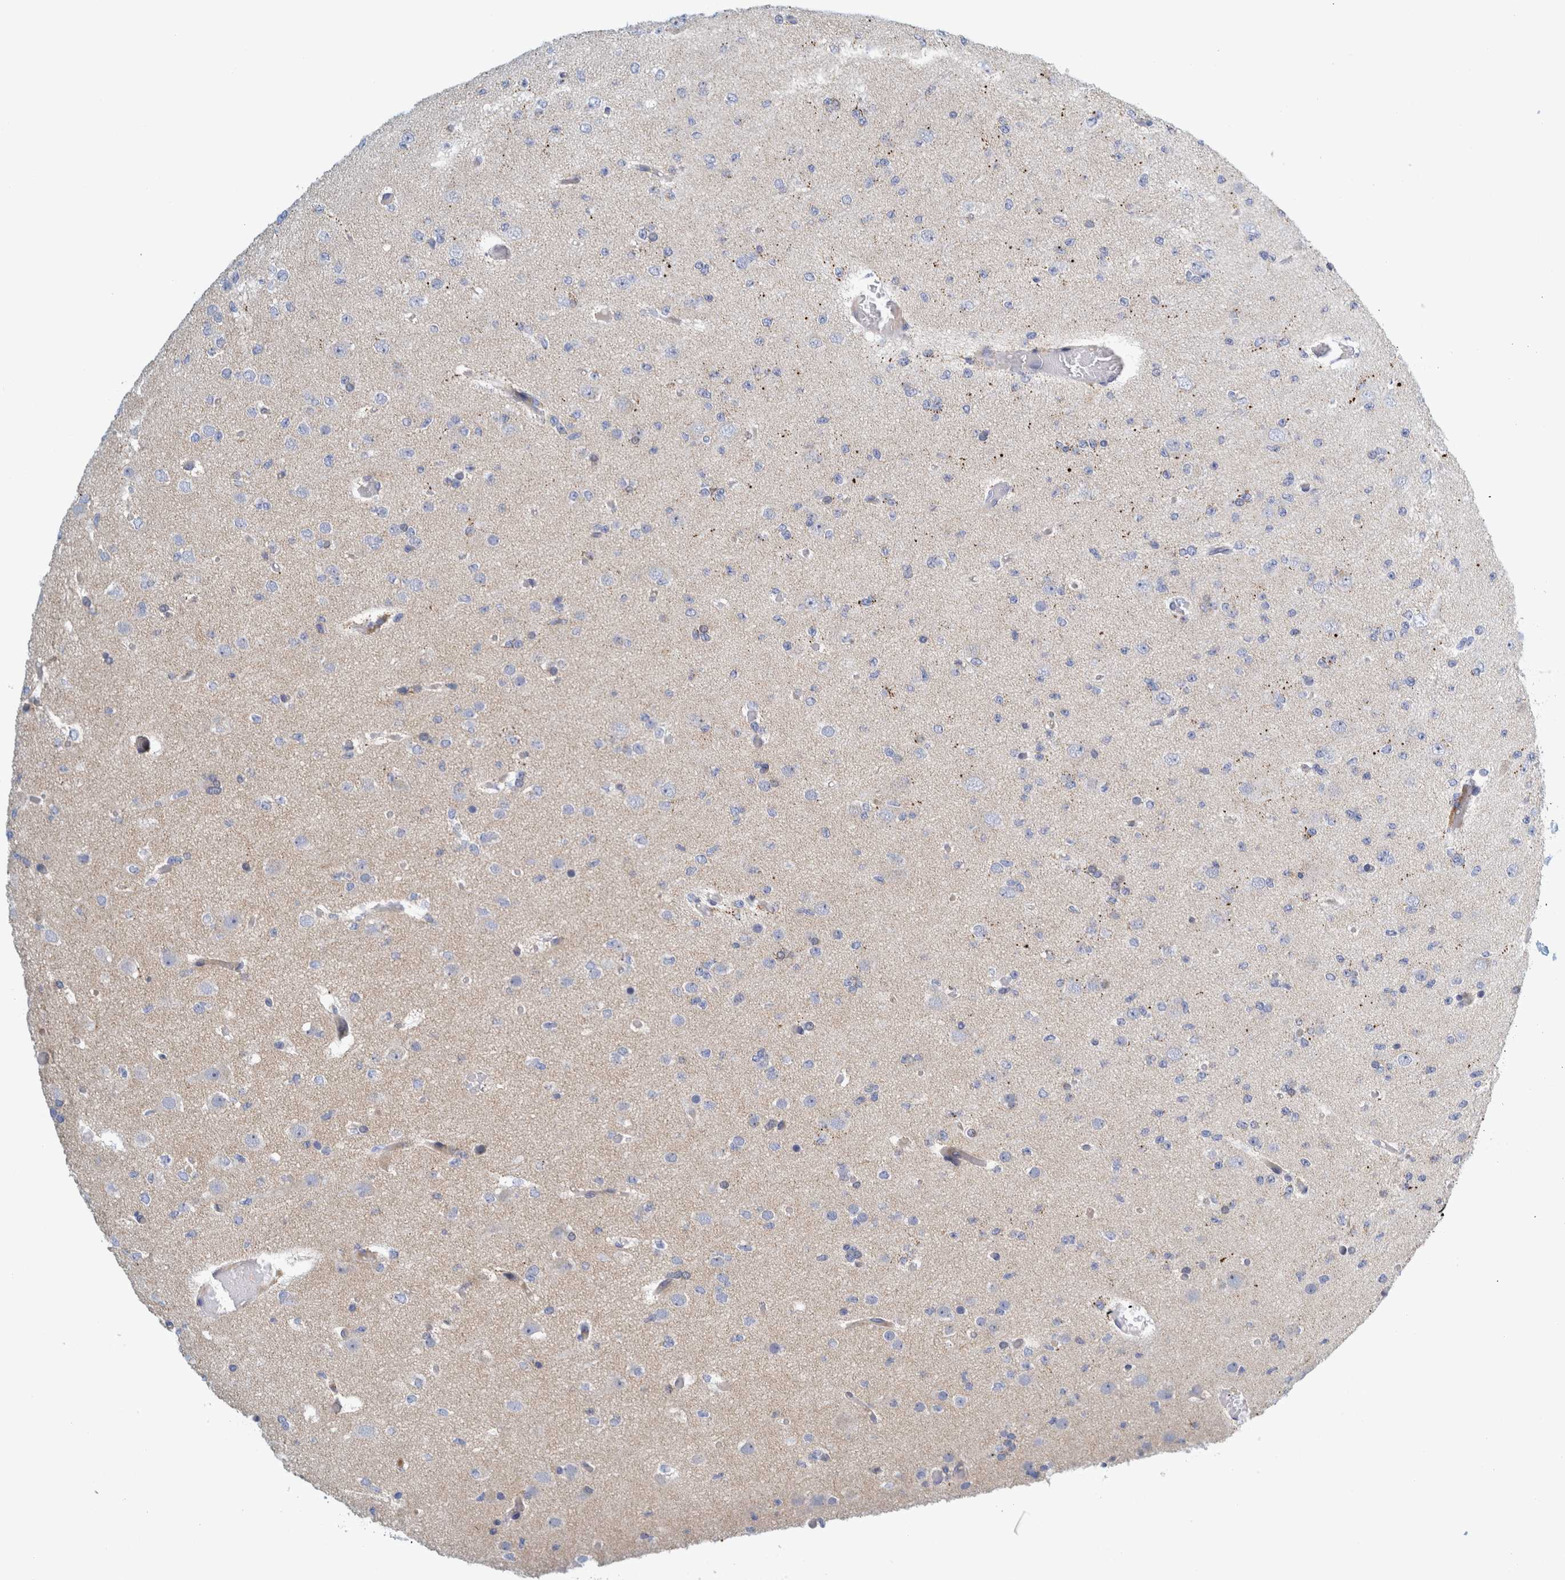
{"staining": {"intensity": "negative", "quantity": "none", "location": "none"}, "tissue": "glioma", "cell_type": "Tumor cells", "image_type": "cancer", "snomed": [{"axis": "morphology", "description": "Glioma, malignant, Low grade"}, {"axis": "topography", "description": "Brain"}], "caption": "This micrograph is of glioma stained with immunohistochemistry (IHC) to label a protein in brown with the nuclei are counter-stained blue. There is no expression in tumor cells. Brightfield microscopy of immunohistochemistry stained with DAB (brown) and hematoxylin (blue), captured at high magnification.", "gene": "ZNF324B", "patient": {"sex": "female", "age": 22}}